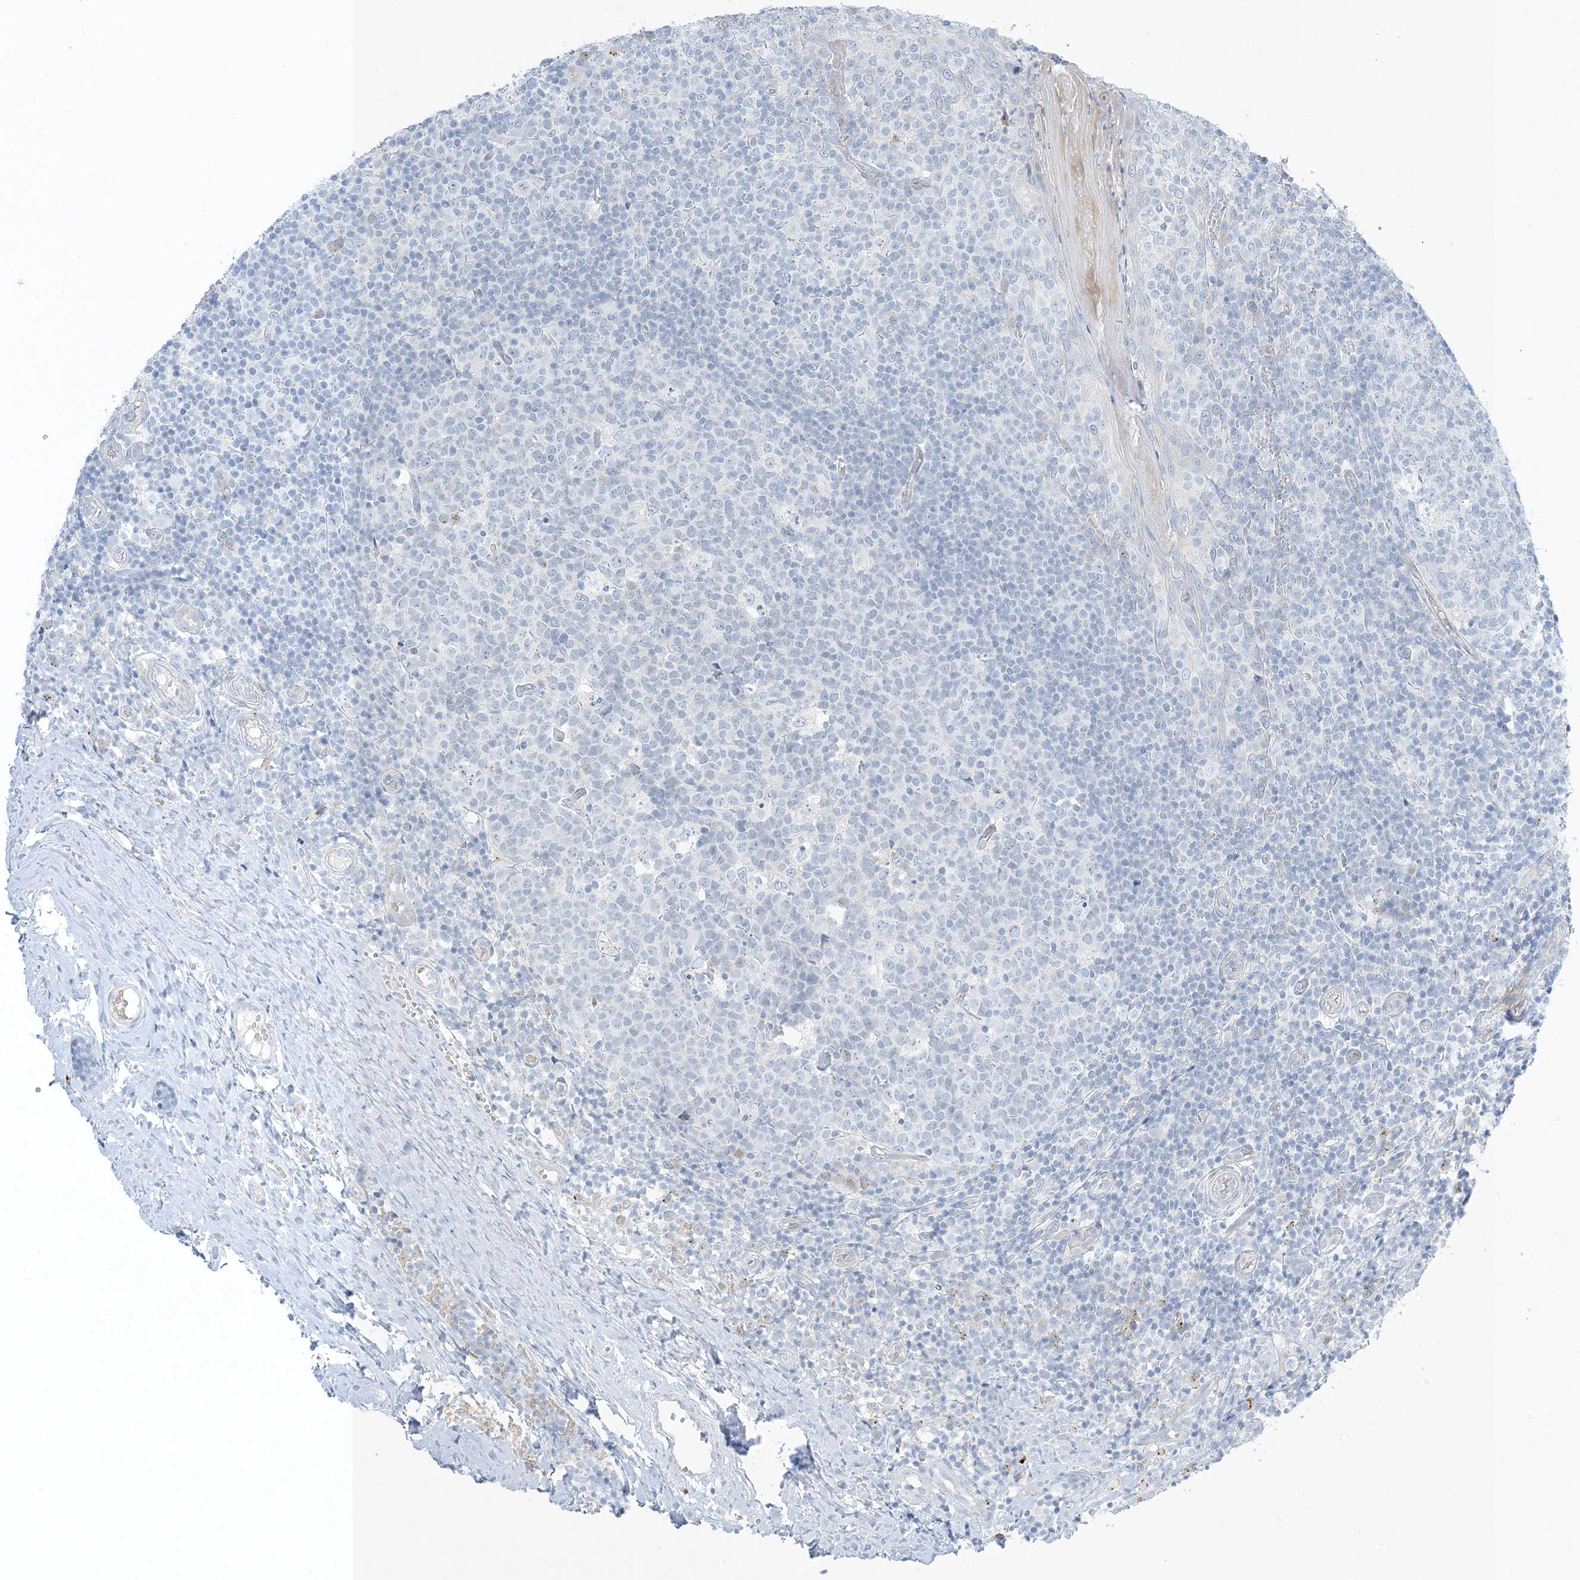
{"staining": {"intensity": "negative", "quantity": "none", "location": "none"}, "tissue": "tonsil", "cell_type": "Germinal center cells", "image_type": "normal", "snomed": [{"axis": "morphology", "description": "Normal tissue, NOS"}, {"axis": "topography", "description": "Tonsil"}], "caption": "Immunohistochemistry (IHC) image of normal human tonsil stained for a protein (brown), which displays no expression in germinal center cells. (DAB IHC with hematoxylin counter stain).", "gene": "XIRP2", "patient": {"sex": "female", "age": 19}}